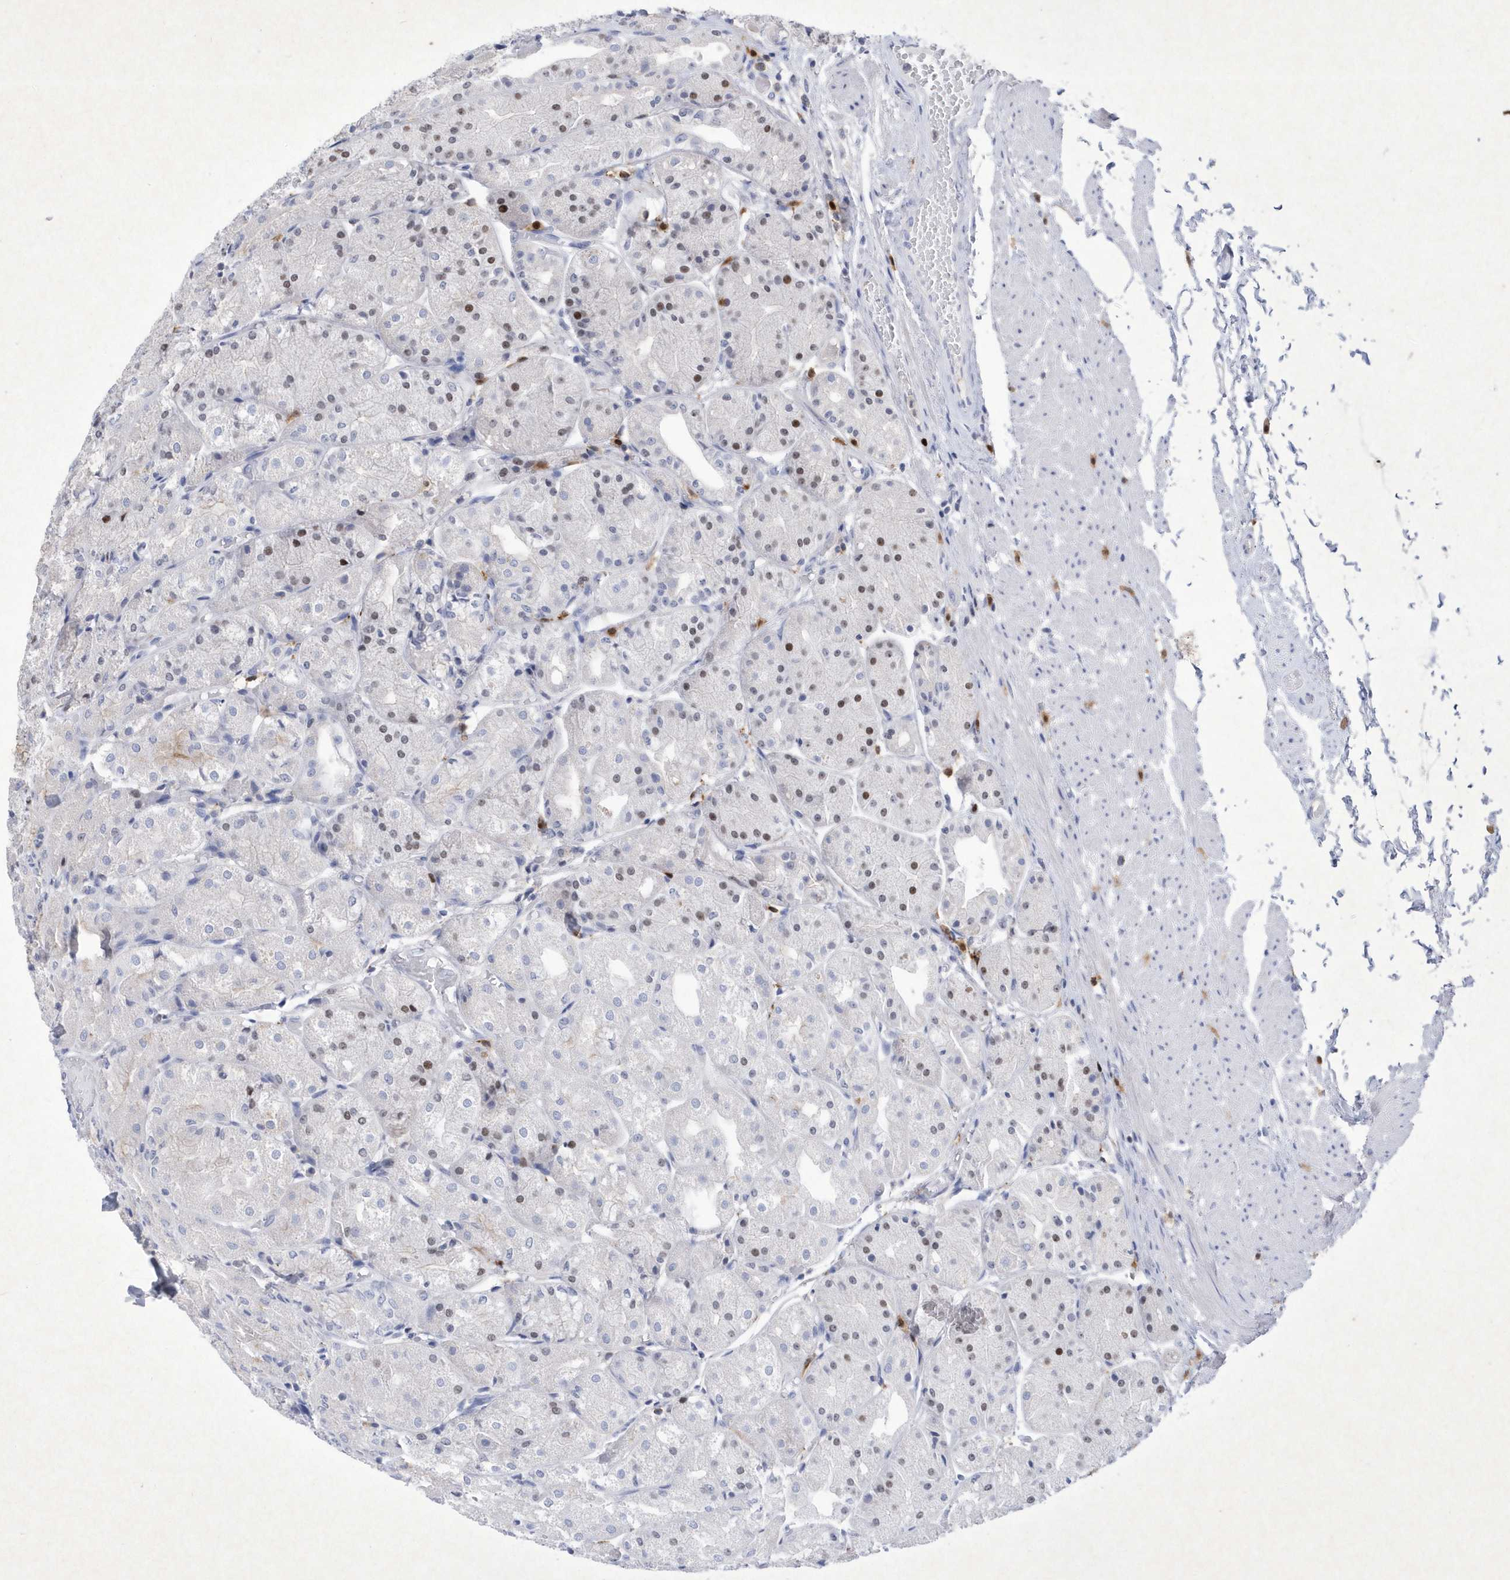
{"staining": {"intensity": "moderate", "quantity": "<25%", "location": "nuclear"}, "tissue": "stomach", "cell_type": "Glandular cells", "image_type": "normal", "snomed": [{"axis": "morphology", "description": "Normal tissue, NOS"}, {"axis": "topography", "description": "Stomach, upper"}], "caption": "The photomicrograph exhibits immunohistochemical staining of normal stomach. There is moderate nuclear staining is seen in approximately <25% of glandular cells. The staining was performed using DAB, with brown indicating positive protein expression. Nuclei are stained blue with hematoxylin.", "gene": "BHLHA15", "patient": {"sex": "male", "age": 72}}